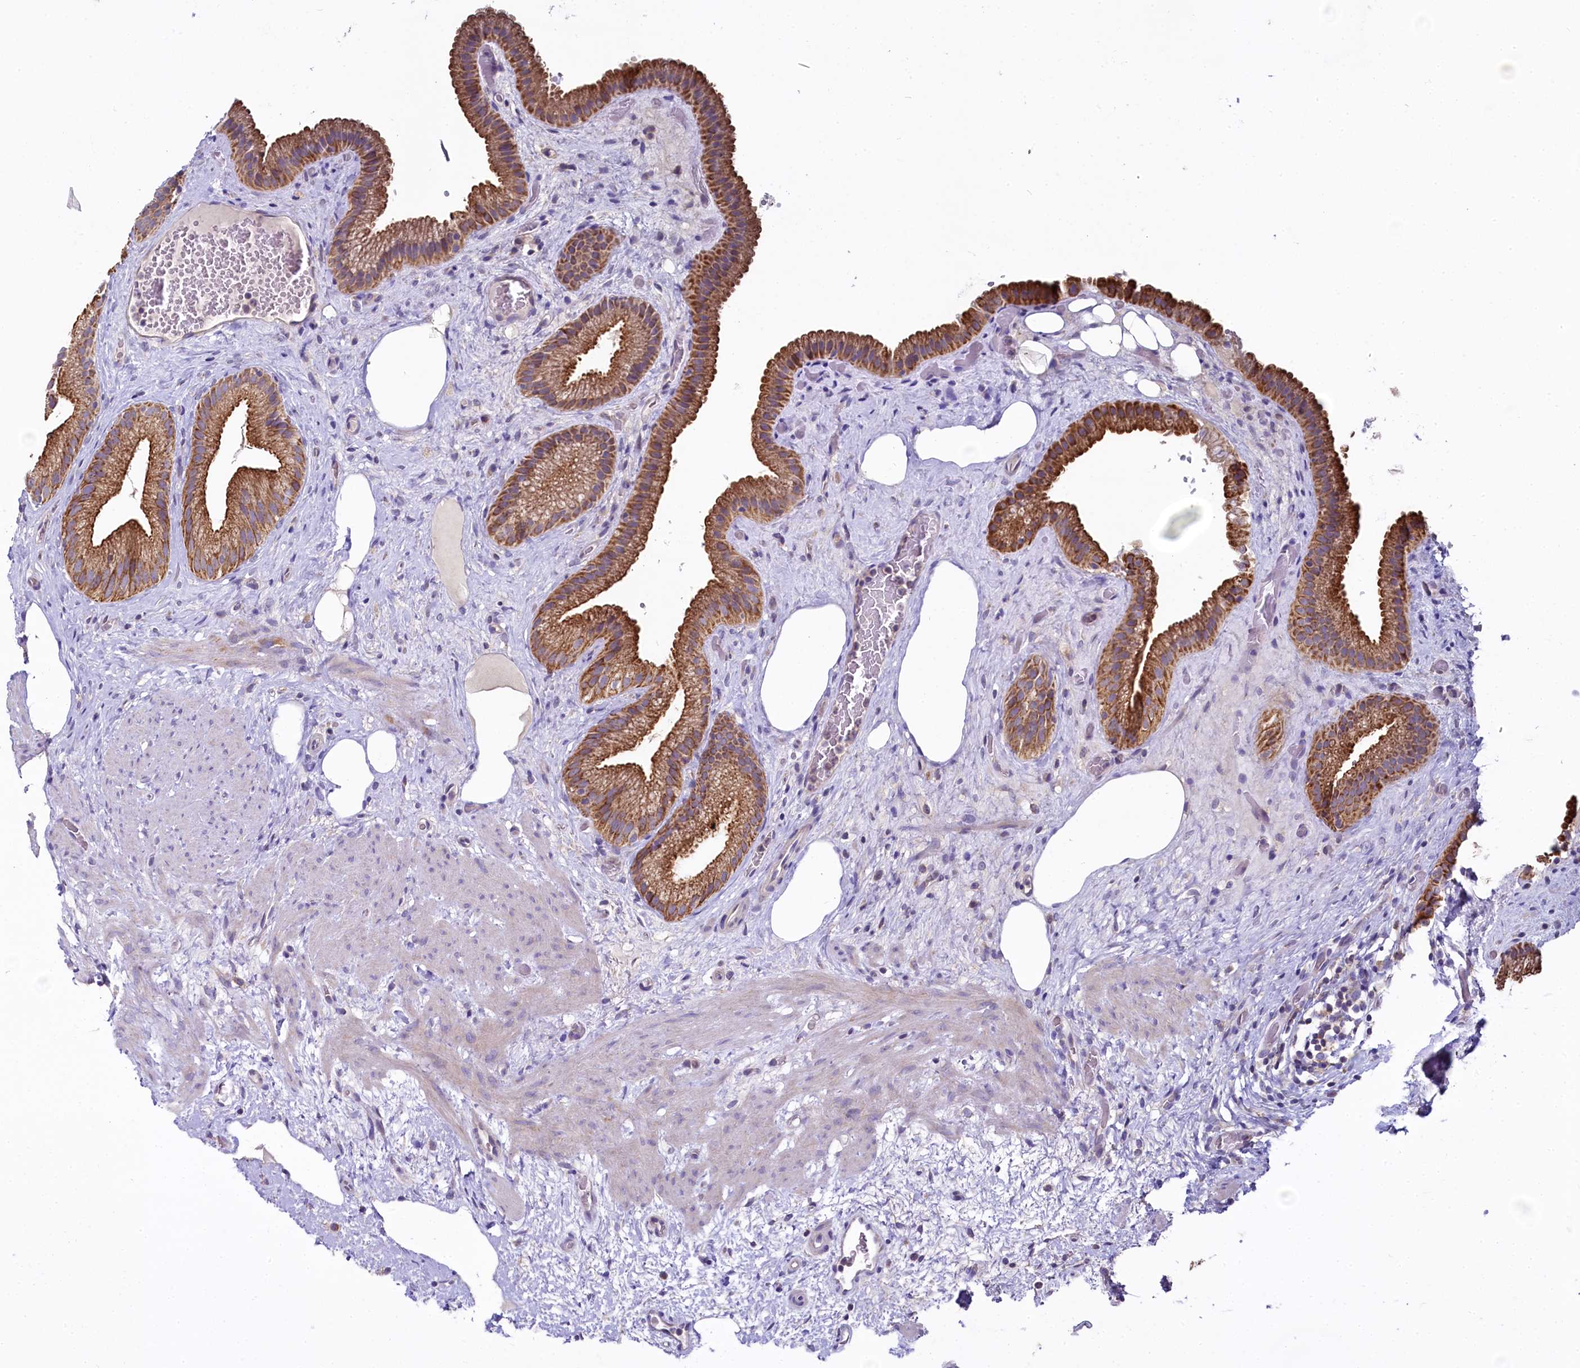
{"staining": {"intensity": "strong", "quantity": ">75%", "location": "cytoplasmic/membranous"}, "tissue": "gallbladder", "cell_type": "Glandular cells", "image_type": "normal", "snomed": [{"axis": "morphology", "description": "Normal tissue, NOS"}, {"axis": "morphology", "description": "Inflammation, NOS"}, {"axis": "topography", "description": "Gallbladder"}], "caption": "IHC histopathology image of benign gallbladder: human gallbladder stained using IHC reveals high levels of strong protein expression localized specifically in the cytoplasmic/membranous of glandular cells, appearing as a cytoplasmic/membranous brown color.", "gene": "MRPL57", "patient": {"sex": "male", "age": 51}}